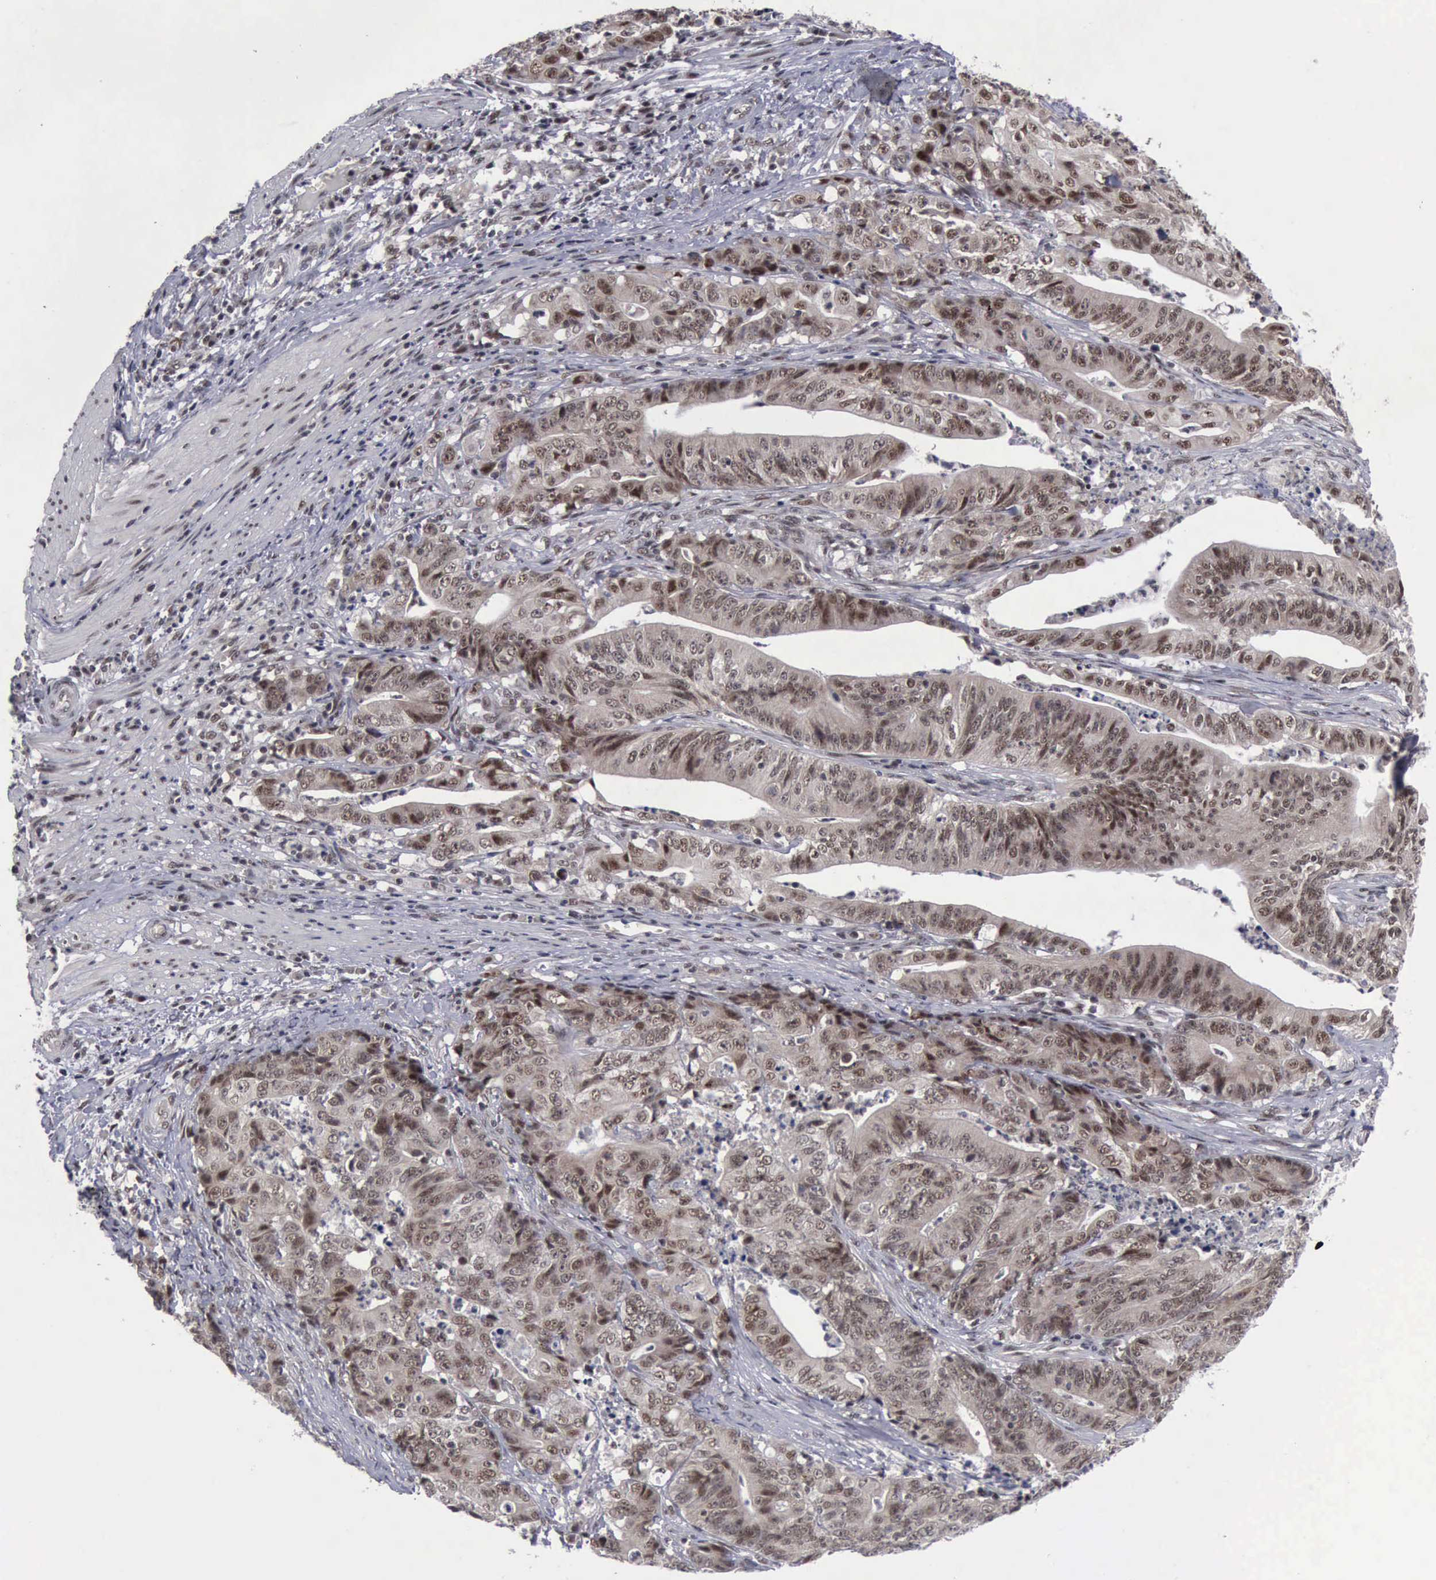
{"staining": {"intensity": "moderate", "quantity": ">75%", "location": "cytoplasmic/membranous,nuclear"}, "tissue": "stomach cancer", "cell_type": "Tumor cells", "image_type": "cancer", "snomed": [{"axis": "morphology", "description": "Adenocarcinoma, NOS"}, {"axis": "topography", "description": "Stomach, lower"}], "caption": "Immunohistochemistry (IHC) micrograph of human stomach cancer (adenocarcinoma) stained for a protein (brown), which displays medium levels of moderate cytoplasmic/membranous and nuclear staining in approximately >75% of tumor cells.", "gene": "ATM", "patient": {"sex": "female", "age": 86}}